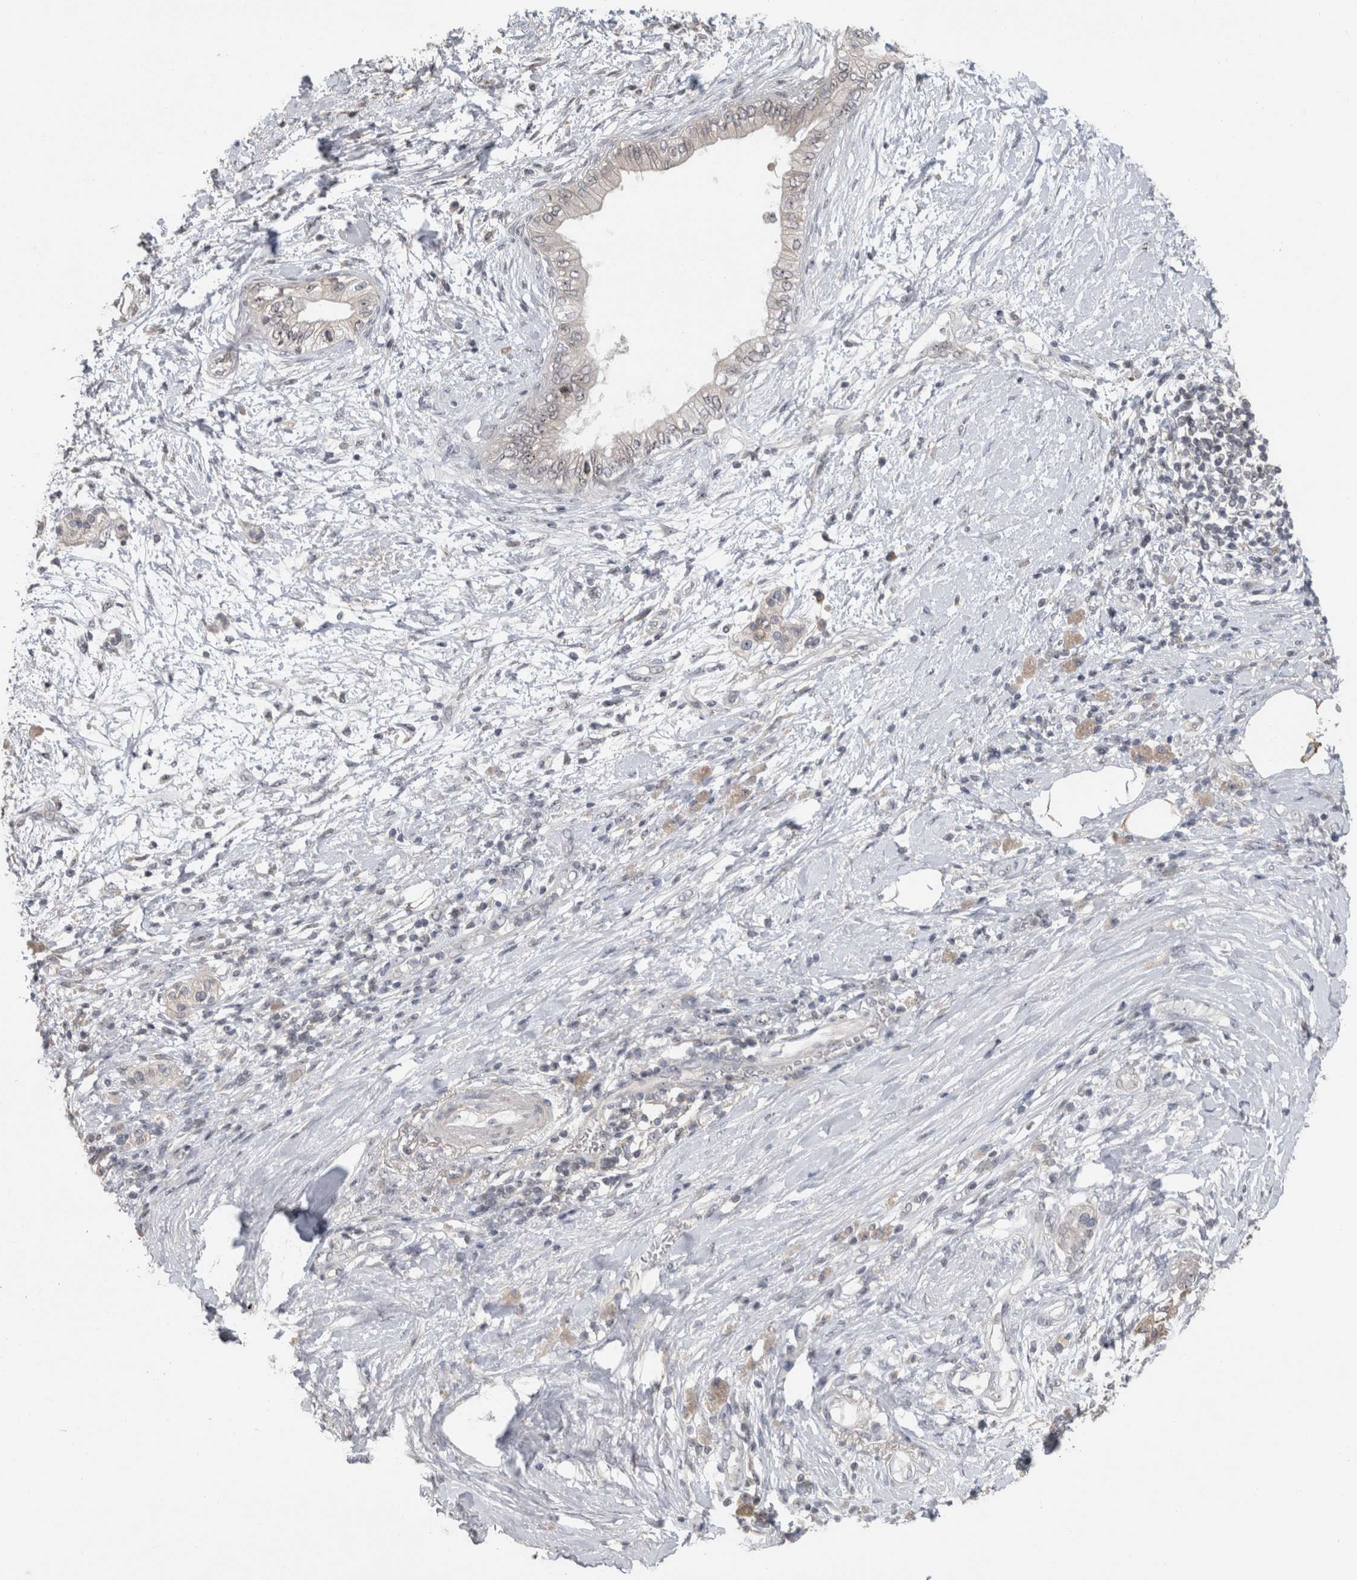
{"staining": {"intensity": "weak", "quantity": "<25%", "location": "nuclear"}, "tissue": "pancreatic cancer", "cell_type": "Tumor cells", "image_type": "cancer", "snomed": [{"axis": "morphology", "description": "Normal tissue, NOS"}, {"axis": "morphology", "description": "Adenocarcinoma, NOS"}, {"axis": "topography", "description": "Pancreas"}, {"axis": "topography", "description": "Duodenum"}], "caption": "Protein analysis of pancreatic adenocarcinoma demonstrates no significant expression in tumor cells.", "gene": "RBM28", "patient": {"sex": "female", "age": 60}}